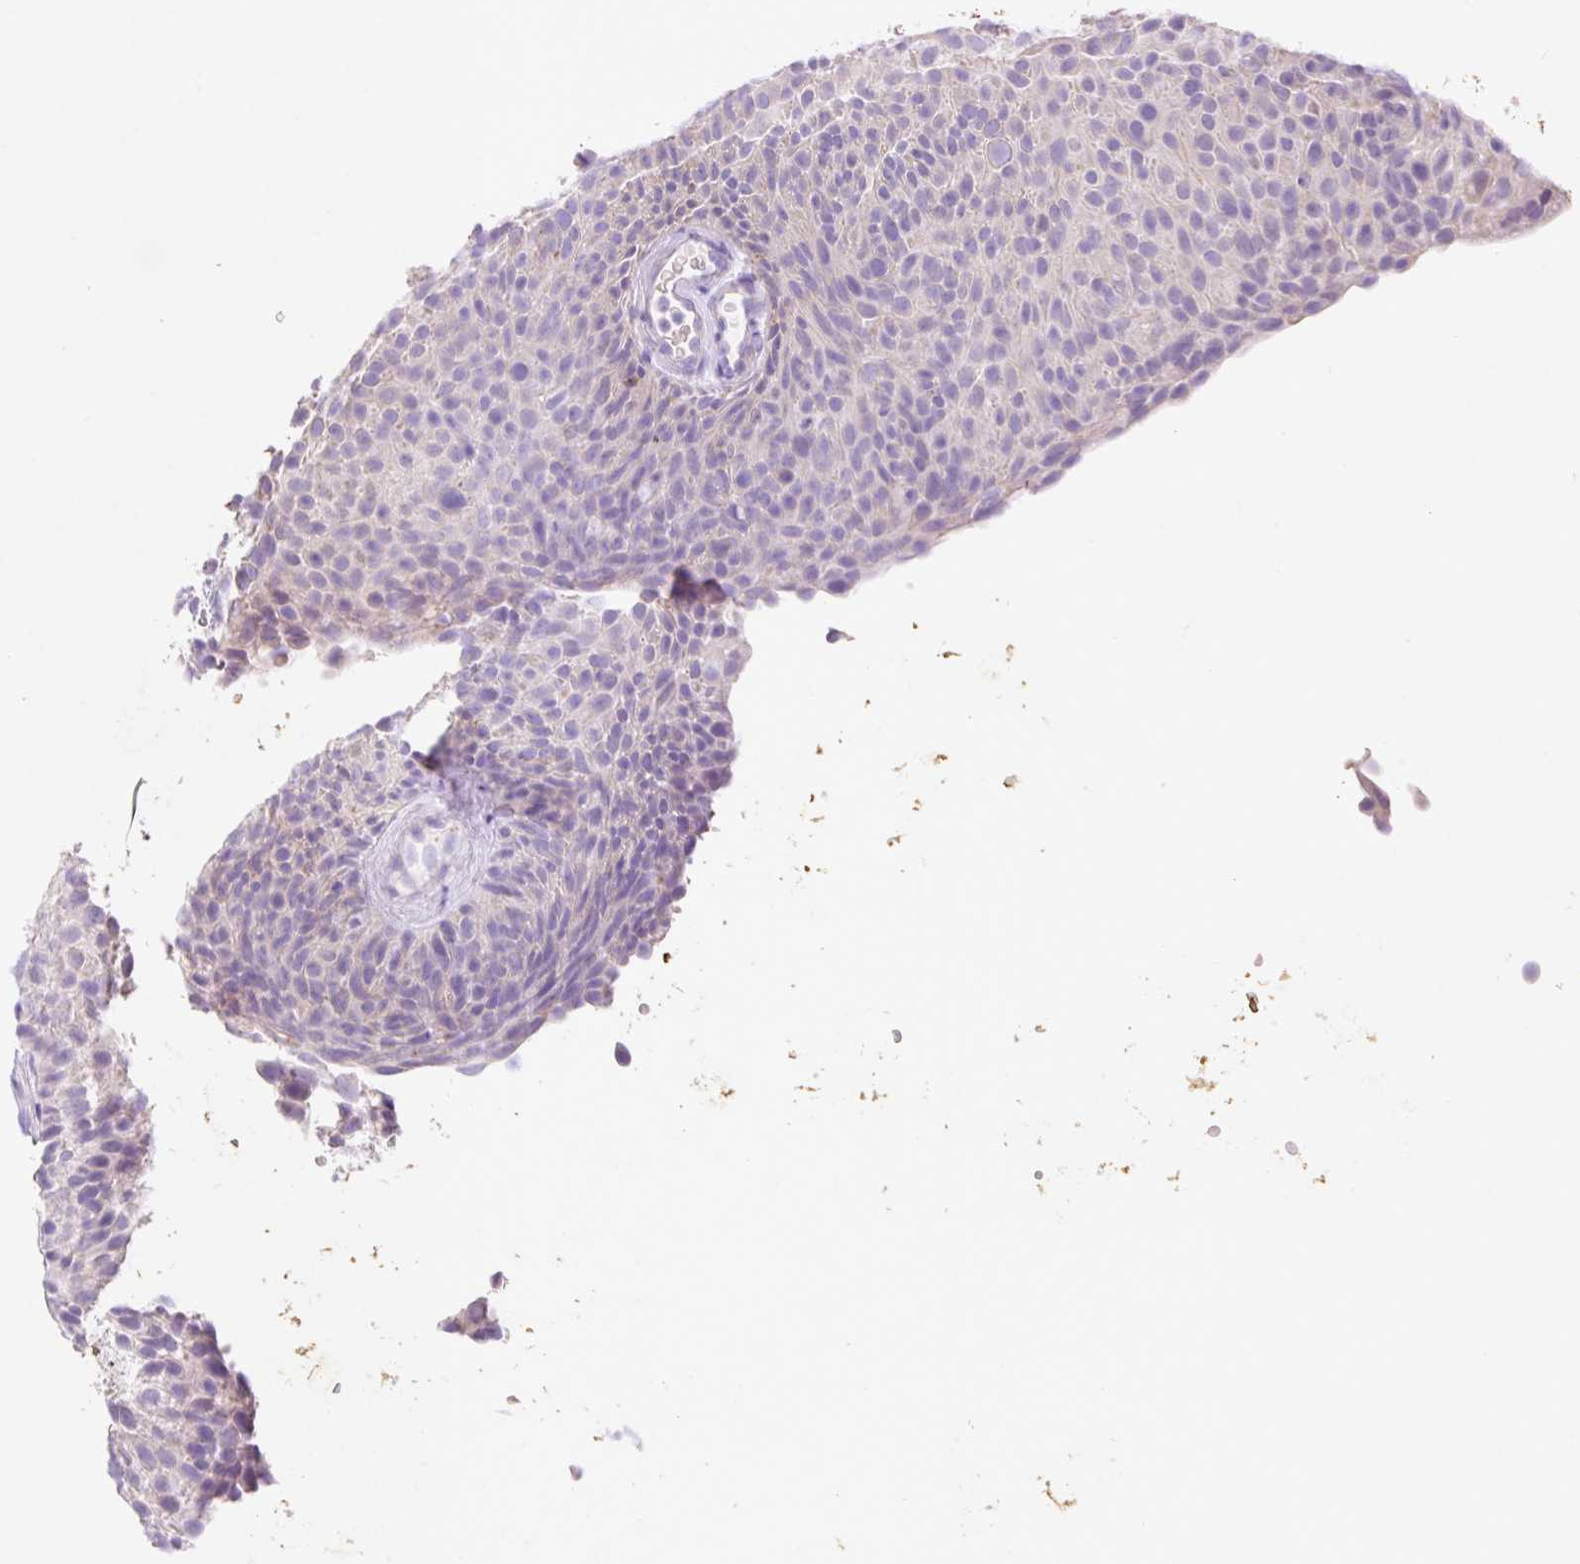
{"staining": {"intensity": "negative", "quantity": "none", "location": "none"}, "tissue": "urothelial cancer", "cell_type": "Tumor cells", "image_type": "cancer", "snomed": [{"axis": "morphology", "description": "Urothelial carcinoma, Low grade"}, {"axis": "topography", "description": "Urinary bladder"}], "caption": "The photomicrograph reveals no significant expression in tumor cells of low-grade urothelial carcinoma. The staining was performed using DAB to visualize the protein expression in brown, while the nuclei were stained in blue with hematoxylin (Magnification: 20x).", "gene": "HEXA", "patient": {"sex": "male", "age": 78}}